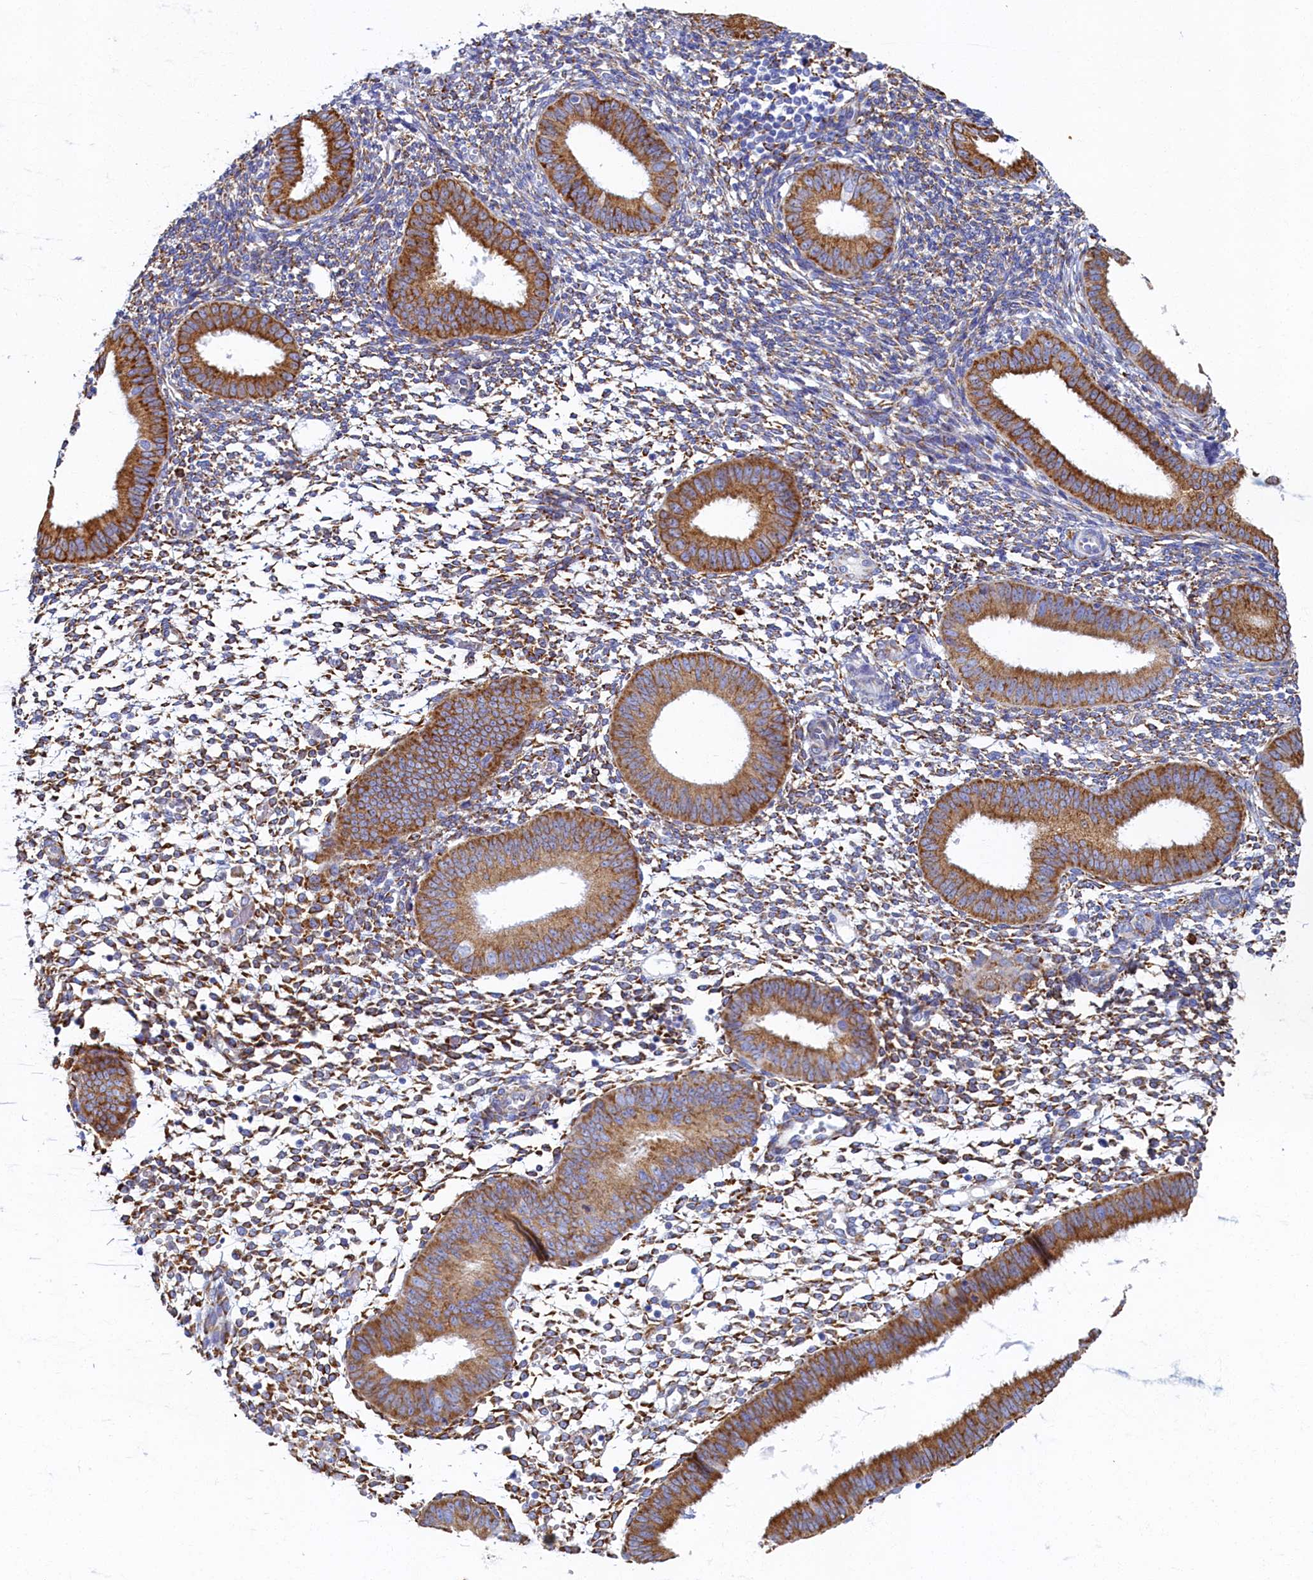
{"staining": {"intensity": "moderate", "quantity": ">75%", "location": "cytoplasmic/membranous"}, "tissue": "endometrium", "cell_type": "Cells in endometrial stroma", "image_type": "normal", "snomed": [{"axis": "morphology", "description": "Normal tissue, NOS"}, {"axis": "topography", "description": "Uterus"}, {"axis": "topography", "description": "Endometrium"}], "caption": "This is an image of immunohistochemistry staining of normal endometrium, which shows moderate expression in the cytoplasmic/membranous of cells in endometrial stroma.", "gene": "TMEM18", "patient": {"sex": "female", "age": 48}}